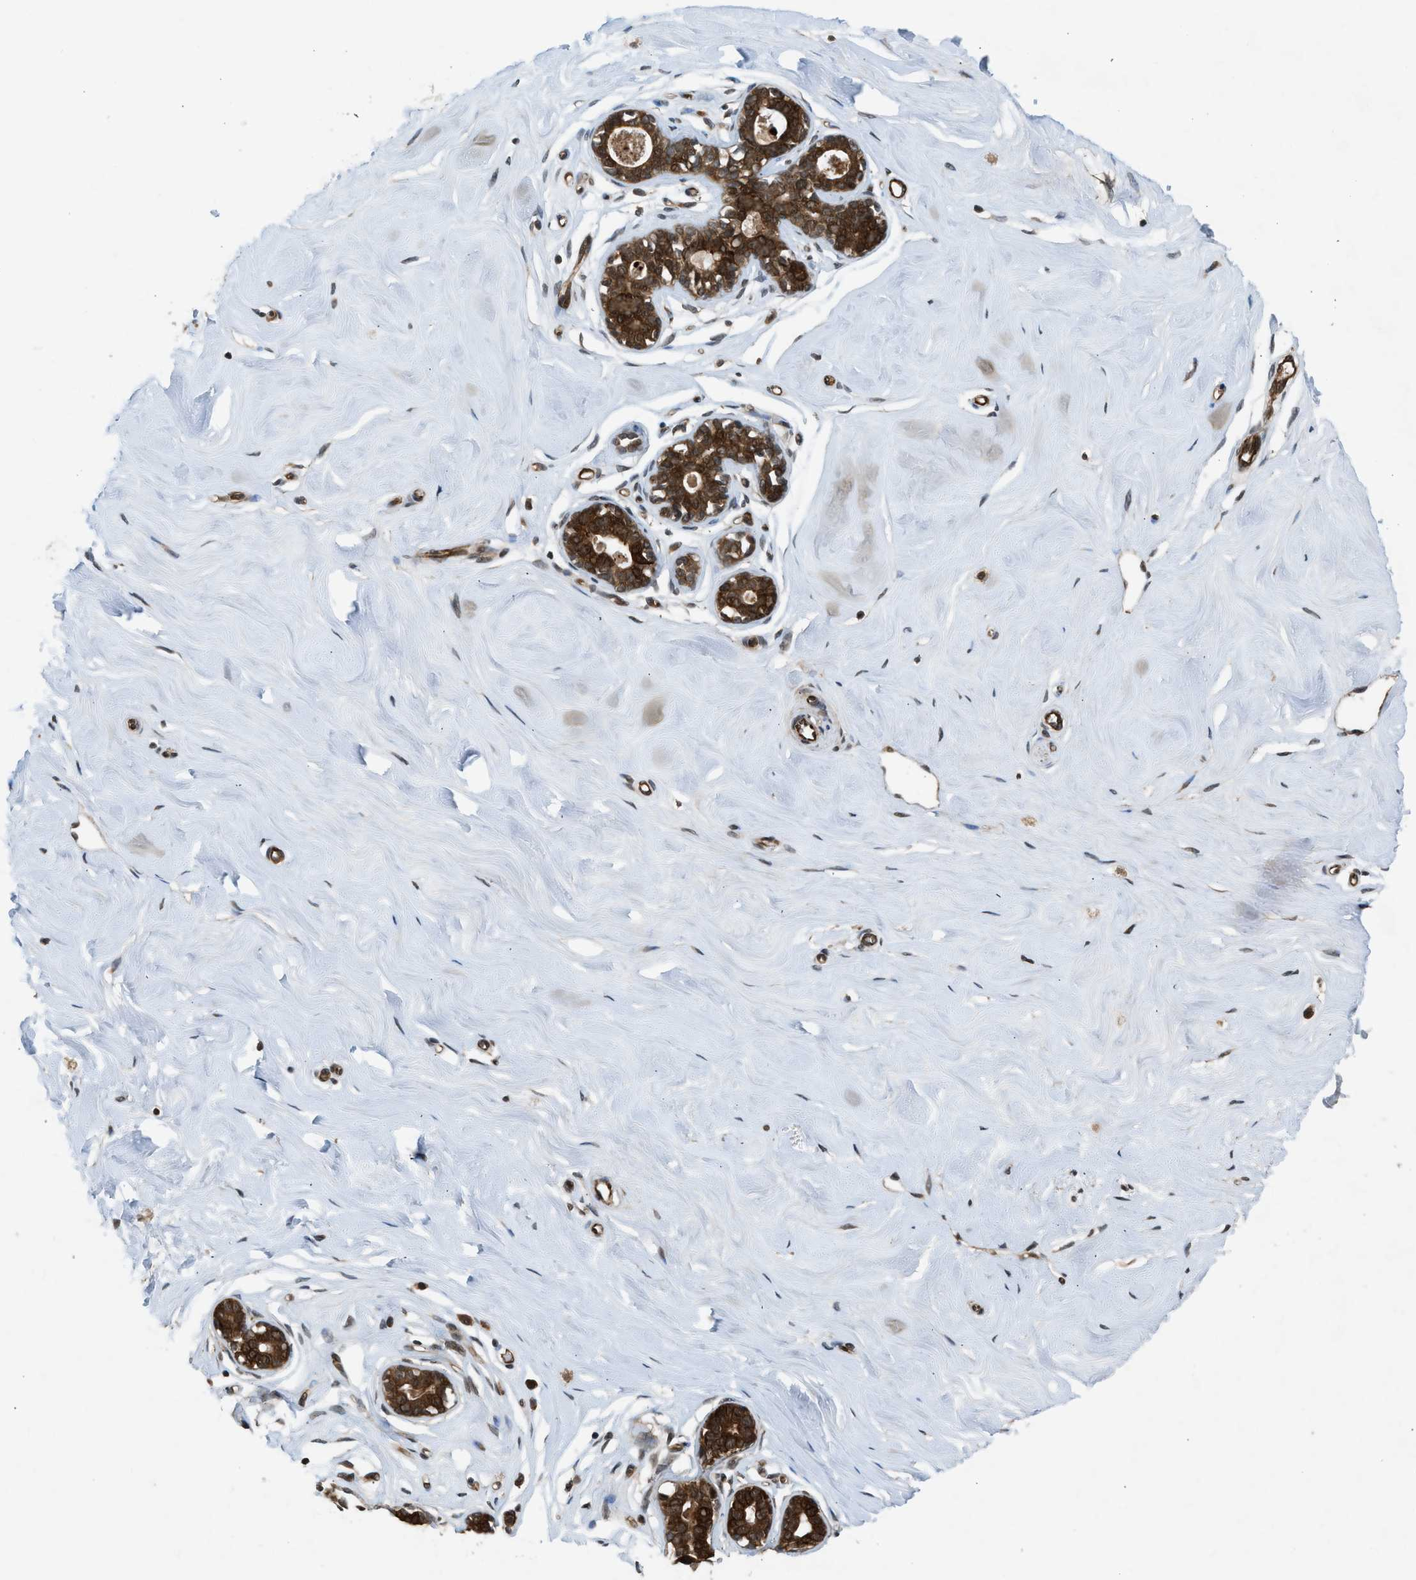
{"staining": {"intensity": "strong", "quantity": ">75%", "location": "nuclear"}, "tissue": "breast", "cell_type": "Adipocytes", "image_type": "normal", "snomed": [{"axis": "morphology", "description": "Normal tissue, NOS"}, {"axis": "topography", "description": "Breast"}], "caption": "A brown stain highlights strong nuclear staining of a protein in adipocytes of benign human breast. The staining is performed using DAB brown chromogen to label protein expression. The nuclei are counter-stained blue using hematoxylin.", "gene": "TXNL1", "patient": {"sex": "female", "age": 23}}